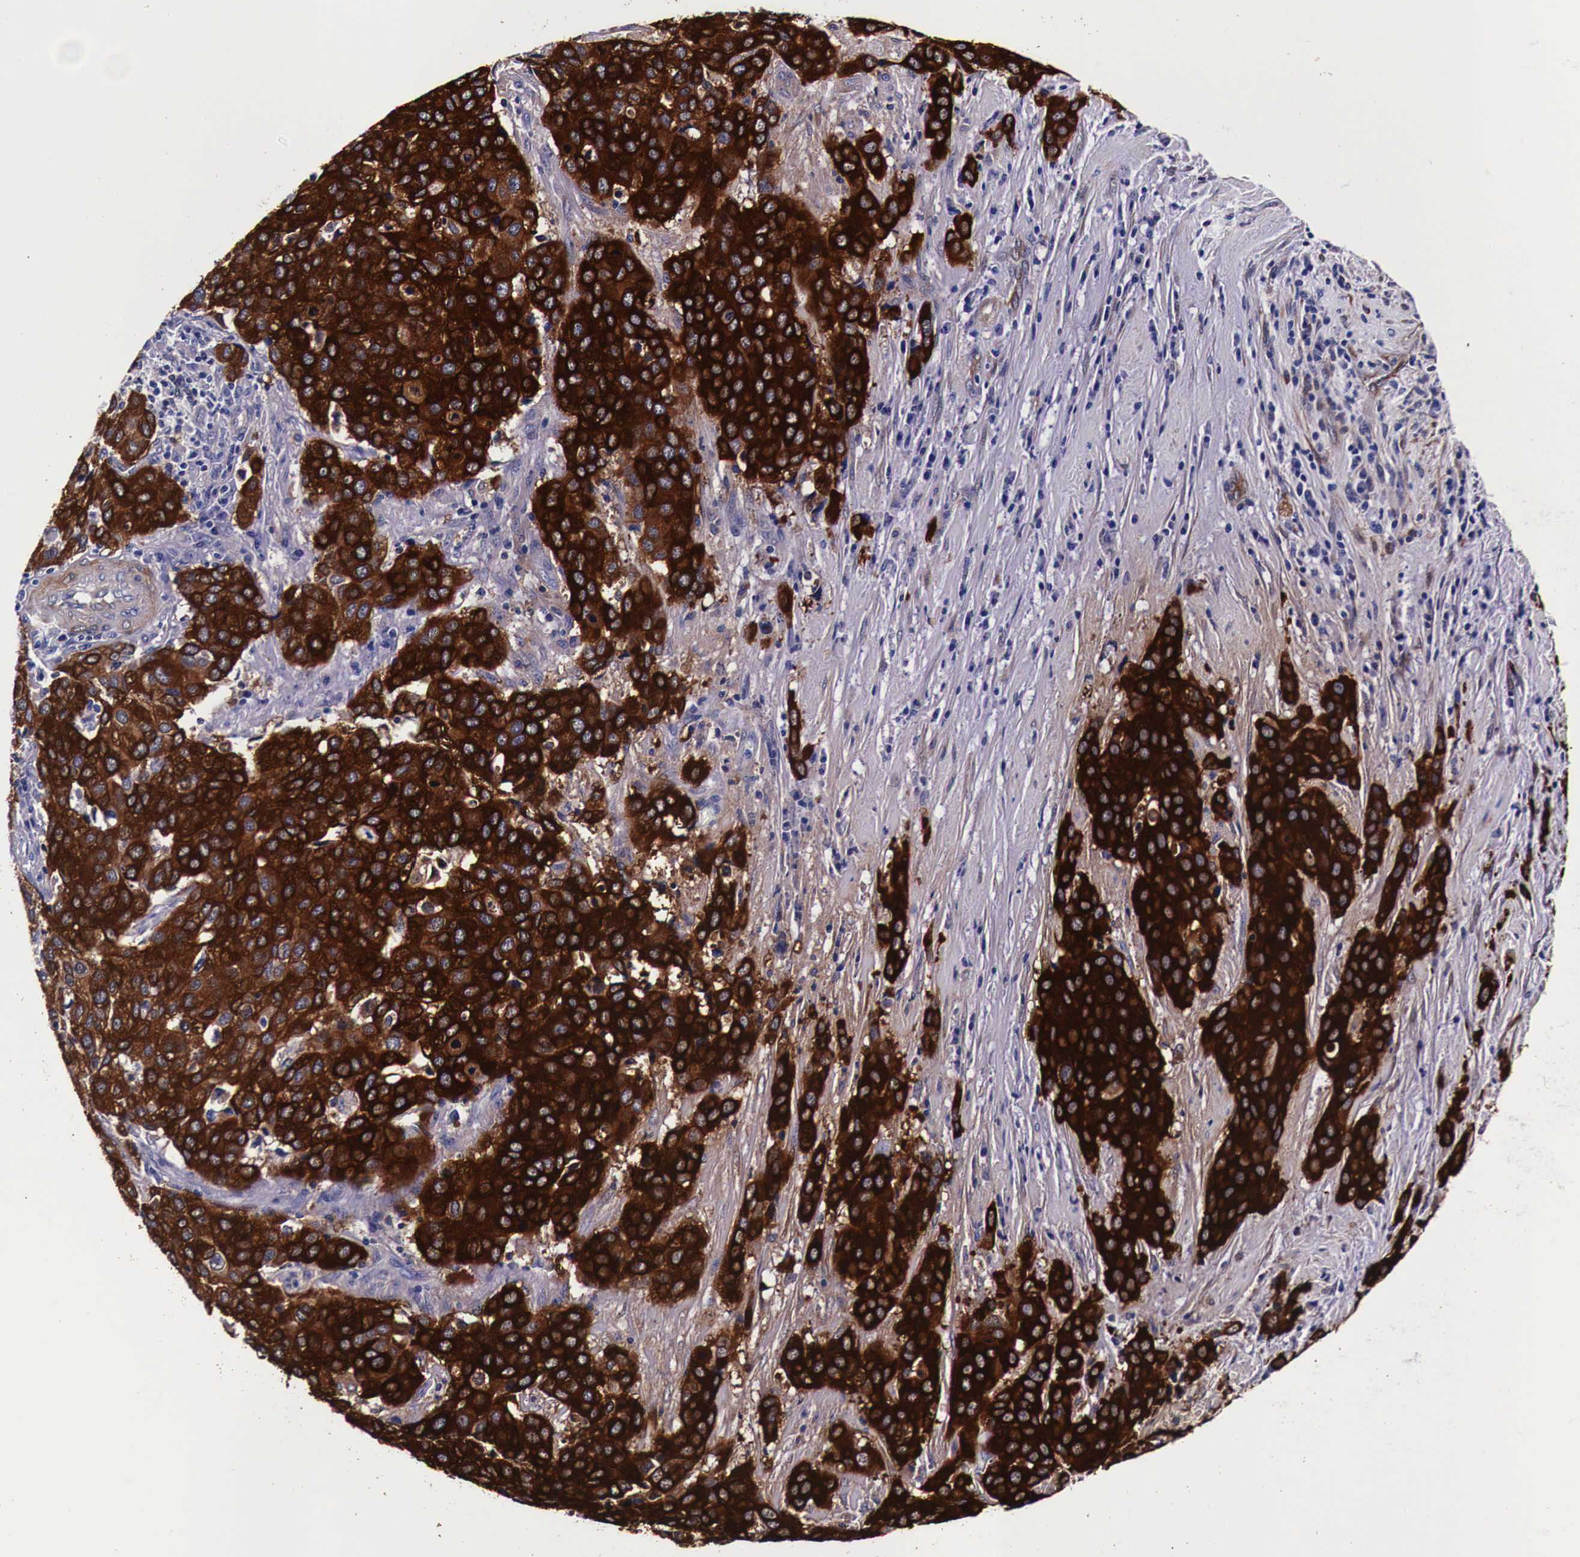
{"staining": {"intensity": "strong", "quantity": ">75%", "location": "cytoplasmic/membranous"}, "tissue": "cervical cancer", "cell_type": "Tumor cells", "image_type": "cancer", "snomed": [{"axis": "morphology", "description": "Squamous cell carcinoma, NOS"}, {"axis": "topography", "description": "Cervix"}], "caption": "This is a photomicrograph of immunohistochemistry staining of squamous cell carcinoma (cervical), which shows strong expression in the cytoplasmic/membranous of tumor cells.", "gene": "HSPB1", "patient": {"sex": "female", "age": 54}}